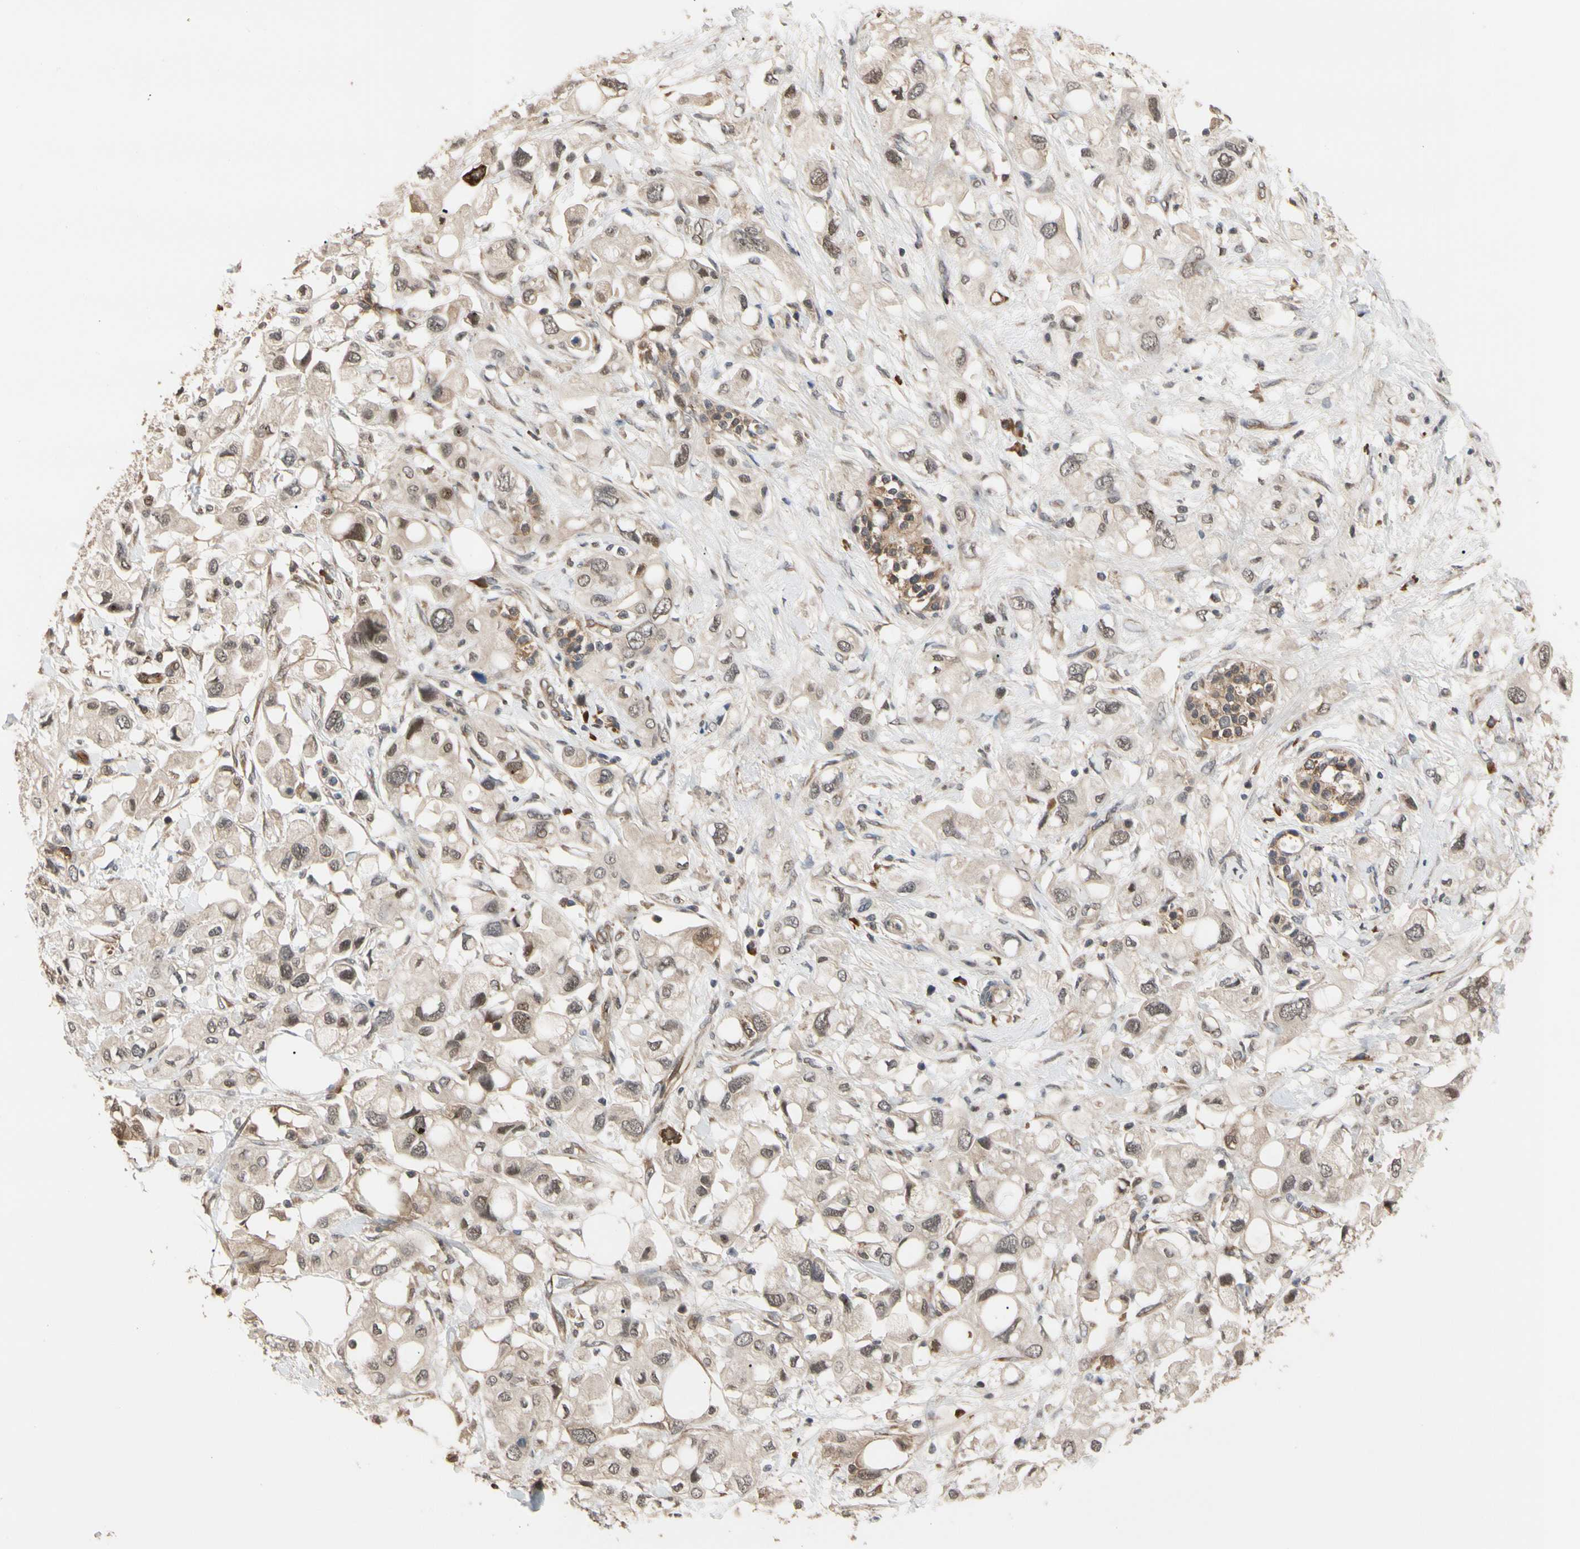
{"staining": {"intensity": "weak", "quantity": "<25%", "location": "cytoplasmic/membranous"}, "tissue": "pancreatic cancer", "cell_type": "Tumor cells", "image_type": "cancer", "snomed": [{"axis": "morphology", "description": "Adenocarcinoma, NOS"}, {"axis": "topography", "description": "Pancreas"}], "caption": "Photomicrograph shows no protein positivity in tumor cells of adenocarcinoma (pancreatic) tissue.", "gene": "CYTIP", "patient": {"sex": "female", "age": 56}}